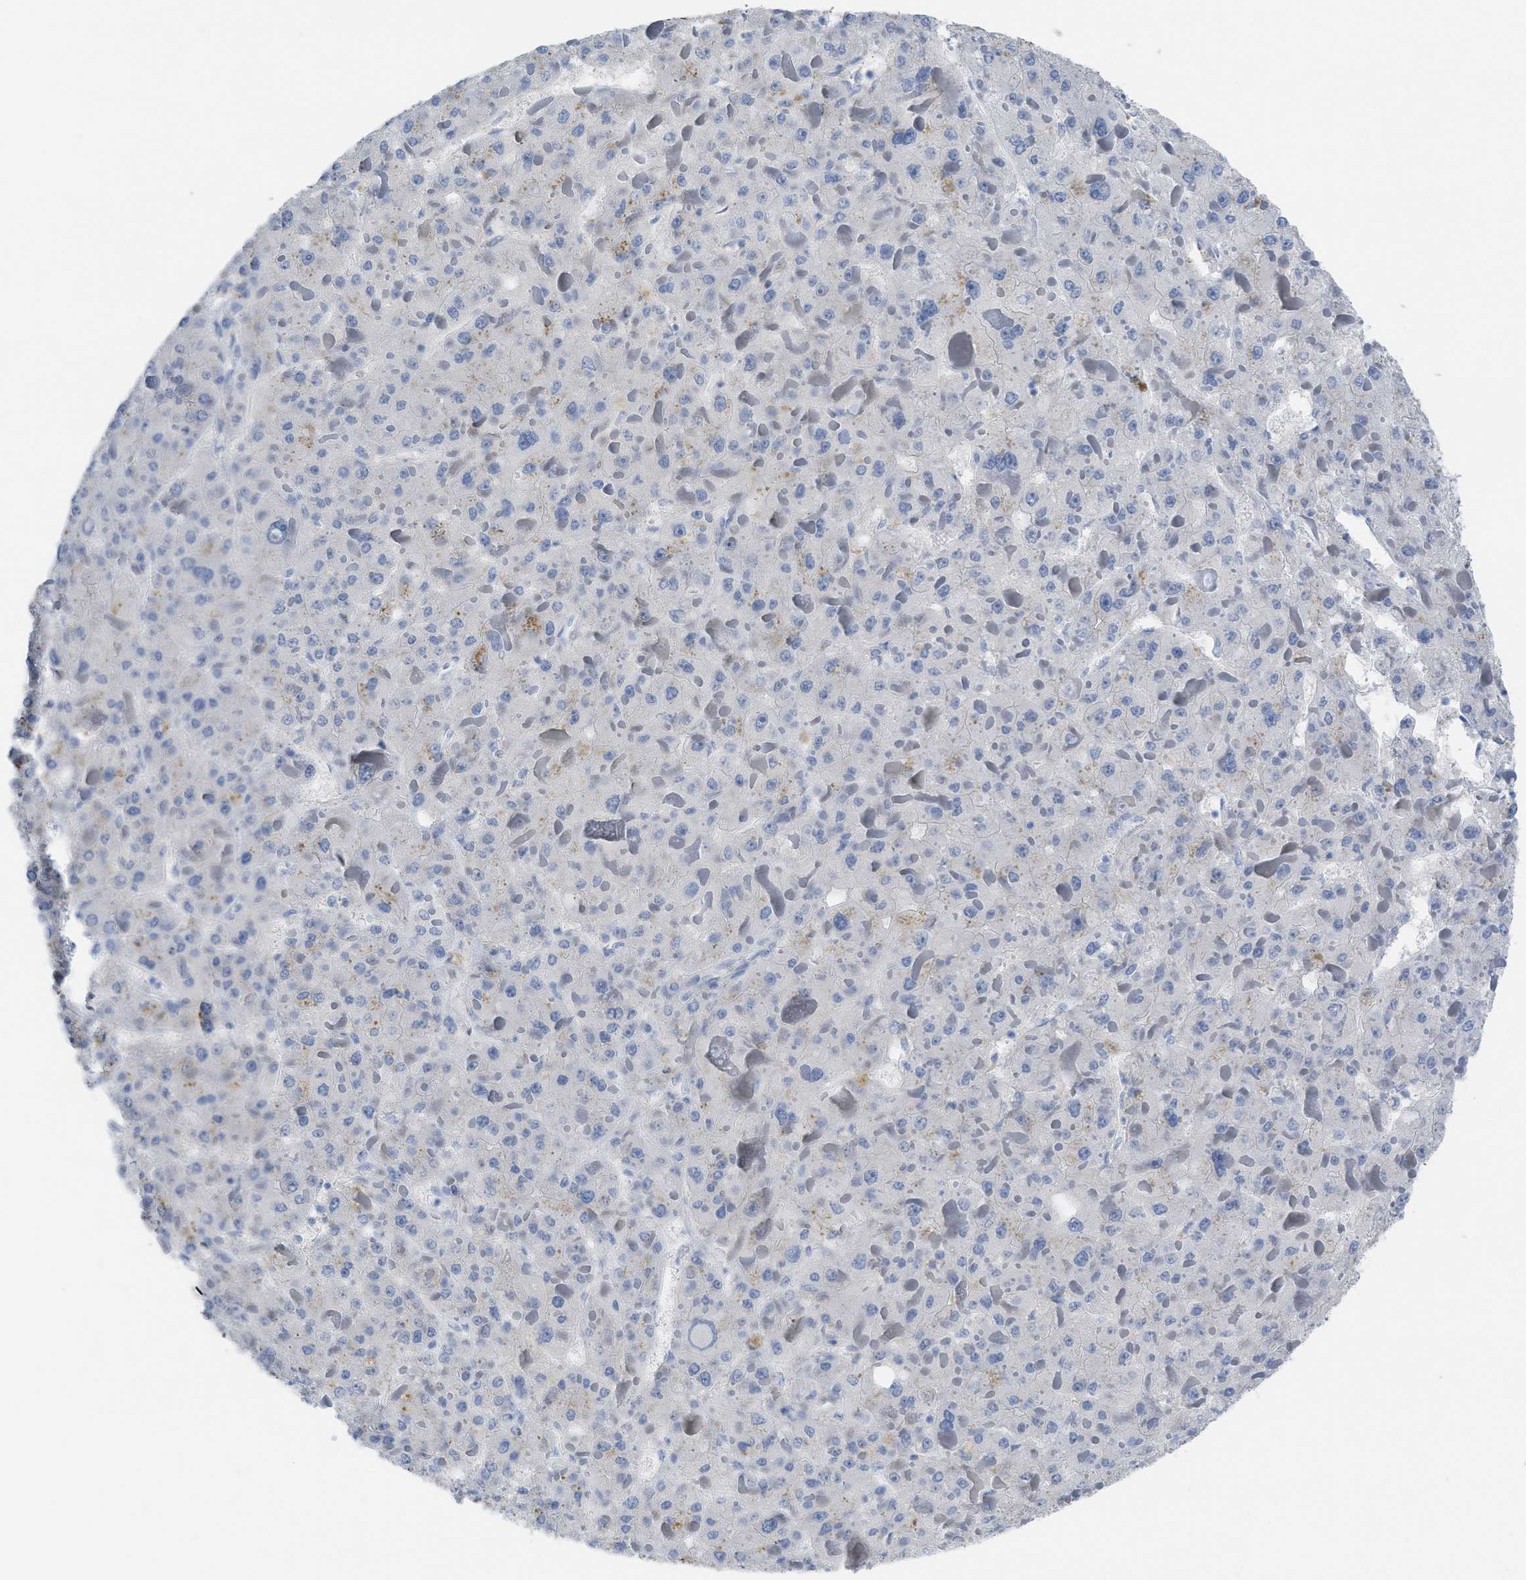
{"staining": {"intensity": "negative", "quantity": "none", "location": "none"}, "tissue": "liver cancer", "cell_type": "Tumor cells", "image_type": "cancer", "snomed": [{"axis": "morphology", "description": "Carcinoma, Hepatocellular, NOS"}, {"axis": "topography", "description": "Liver"}], "caption": "Immunohistochemistry photomicrograph of neoplastic tissue: liver hepatocellular carcinoma stained with DAB (3,3'-diaminobenzidine) displays no significant protein staining in tumor cells. (DAB (3,3'-diaminobenzidine) IHC with hematoxylin counter stain).", "gene": "CNNM4", "patient": {"sex": "female", "age": 73}}